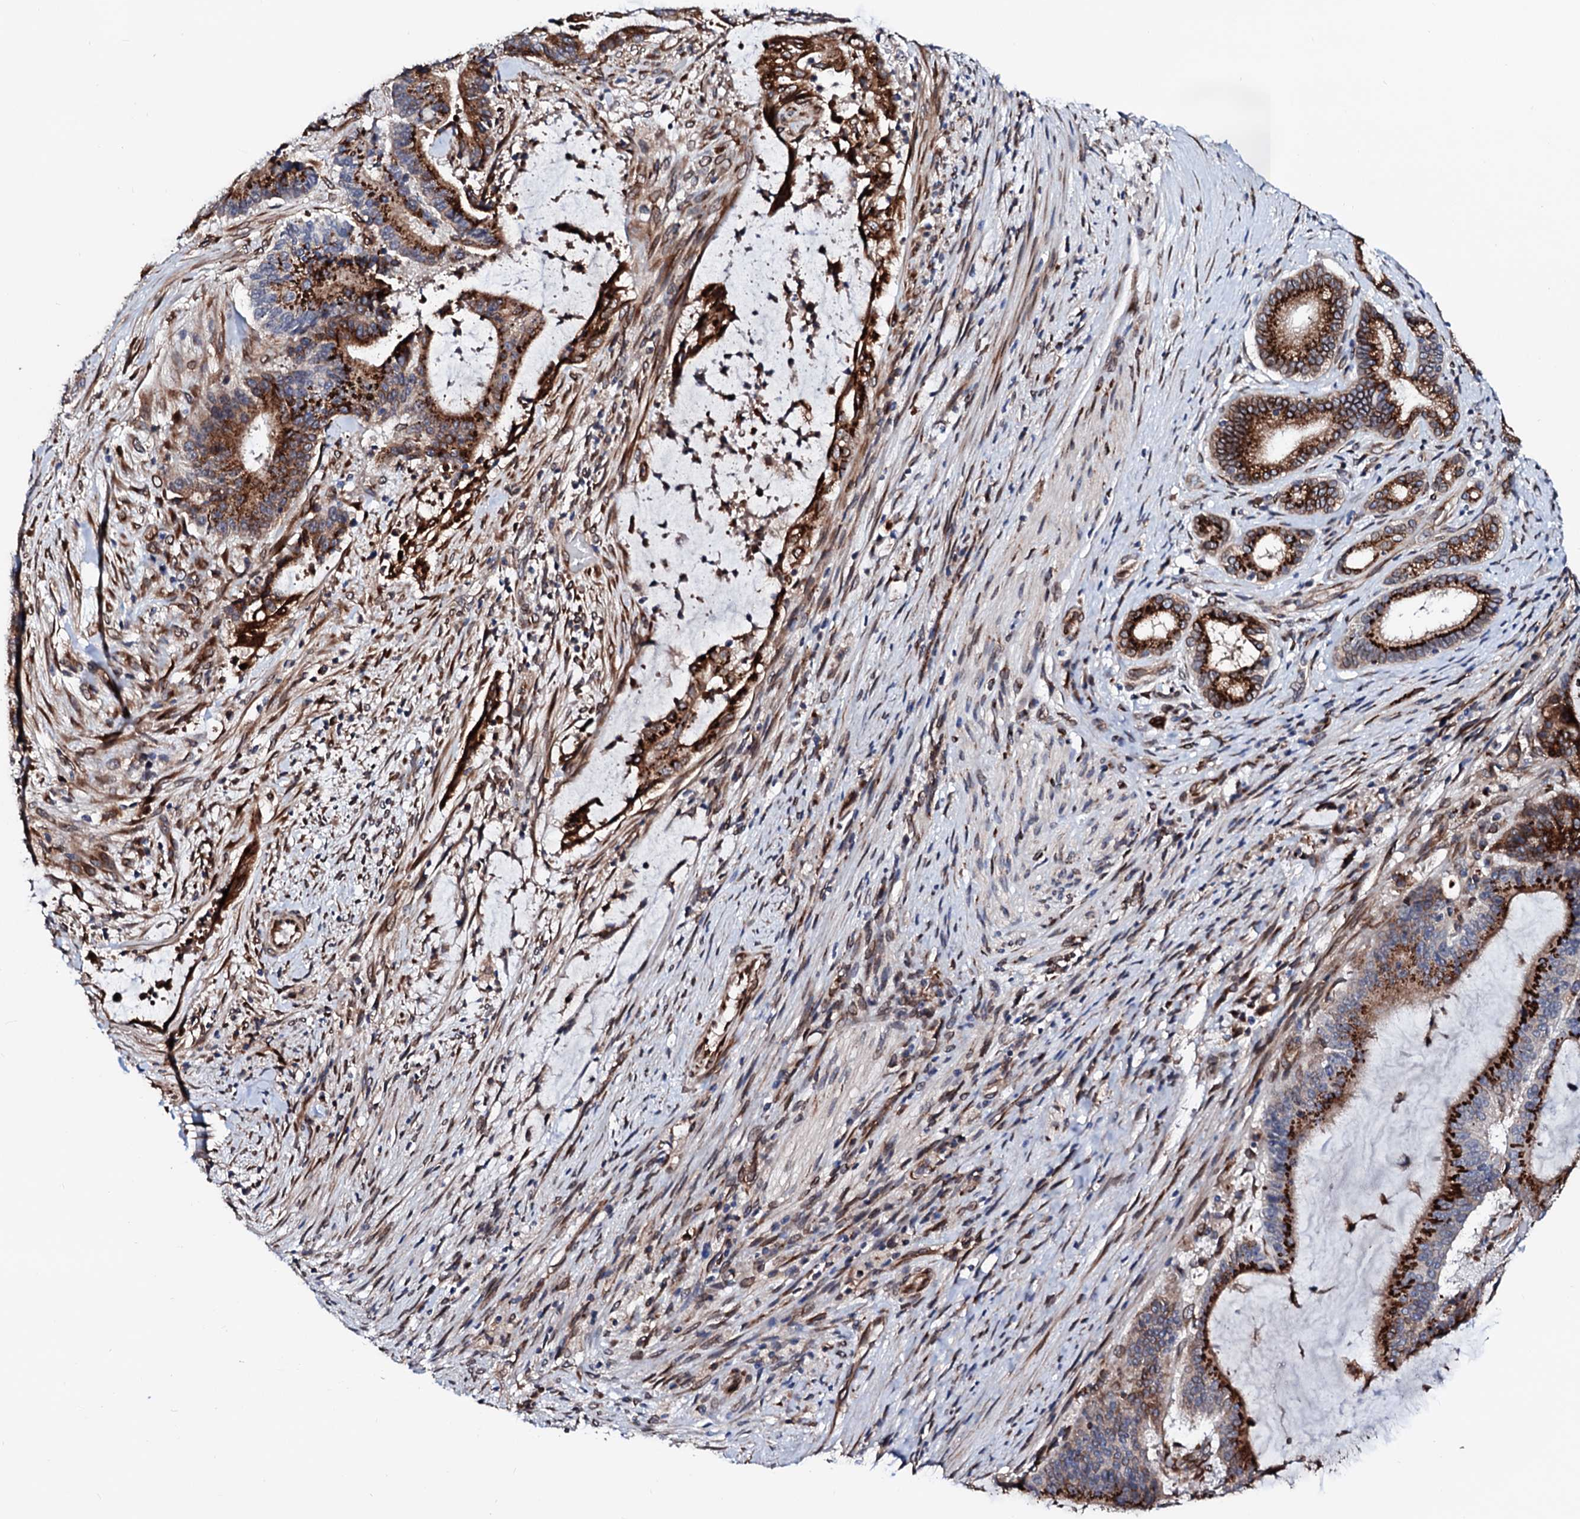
{"staining": {"intensity": "strong", "quantity": ">75%", "location": "cytoplasmic/membranous"}, "tissue": "liver cancer", "cell_type": "Tumor cells", "image_type": "cancer", "snomed": [{"axis": "morphology", "description": "Normal tissue, NOS"}, {"axis": "morphology", "description": "Cholangiocarcinoma"}, {"axis": "topography", "description": "Liver"}, {"axis": "topography", "description": "Peripheral nerve tissue"}], "caption": "Human liver cancer (cholangiocarcinoma) stained for a protein (brown) displays strong cytoplasmic/membranous positive staining in about >75% of tumor cells.", "gene": "TMCO3", "patient": {"sex": "female", "age": 73}}